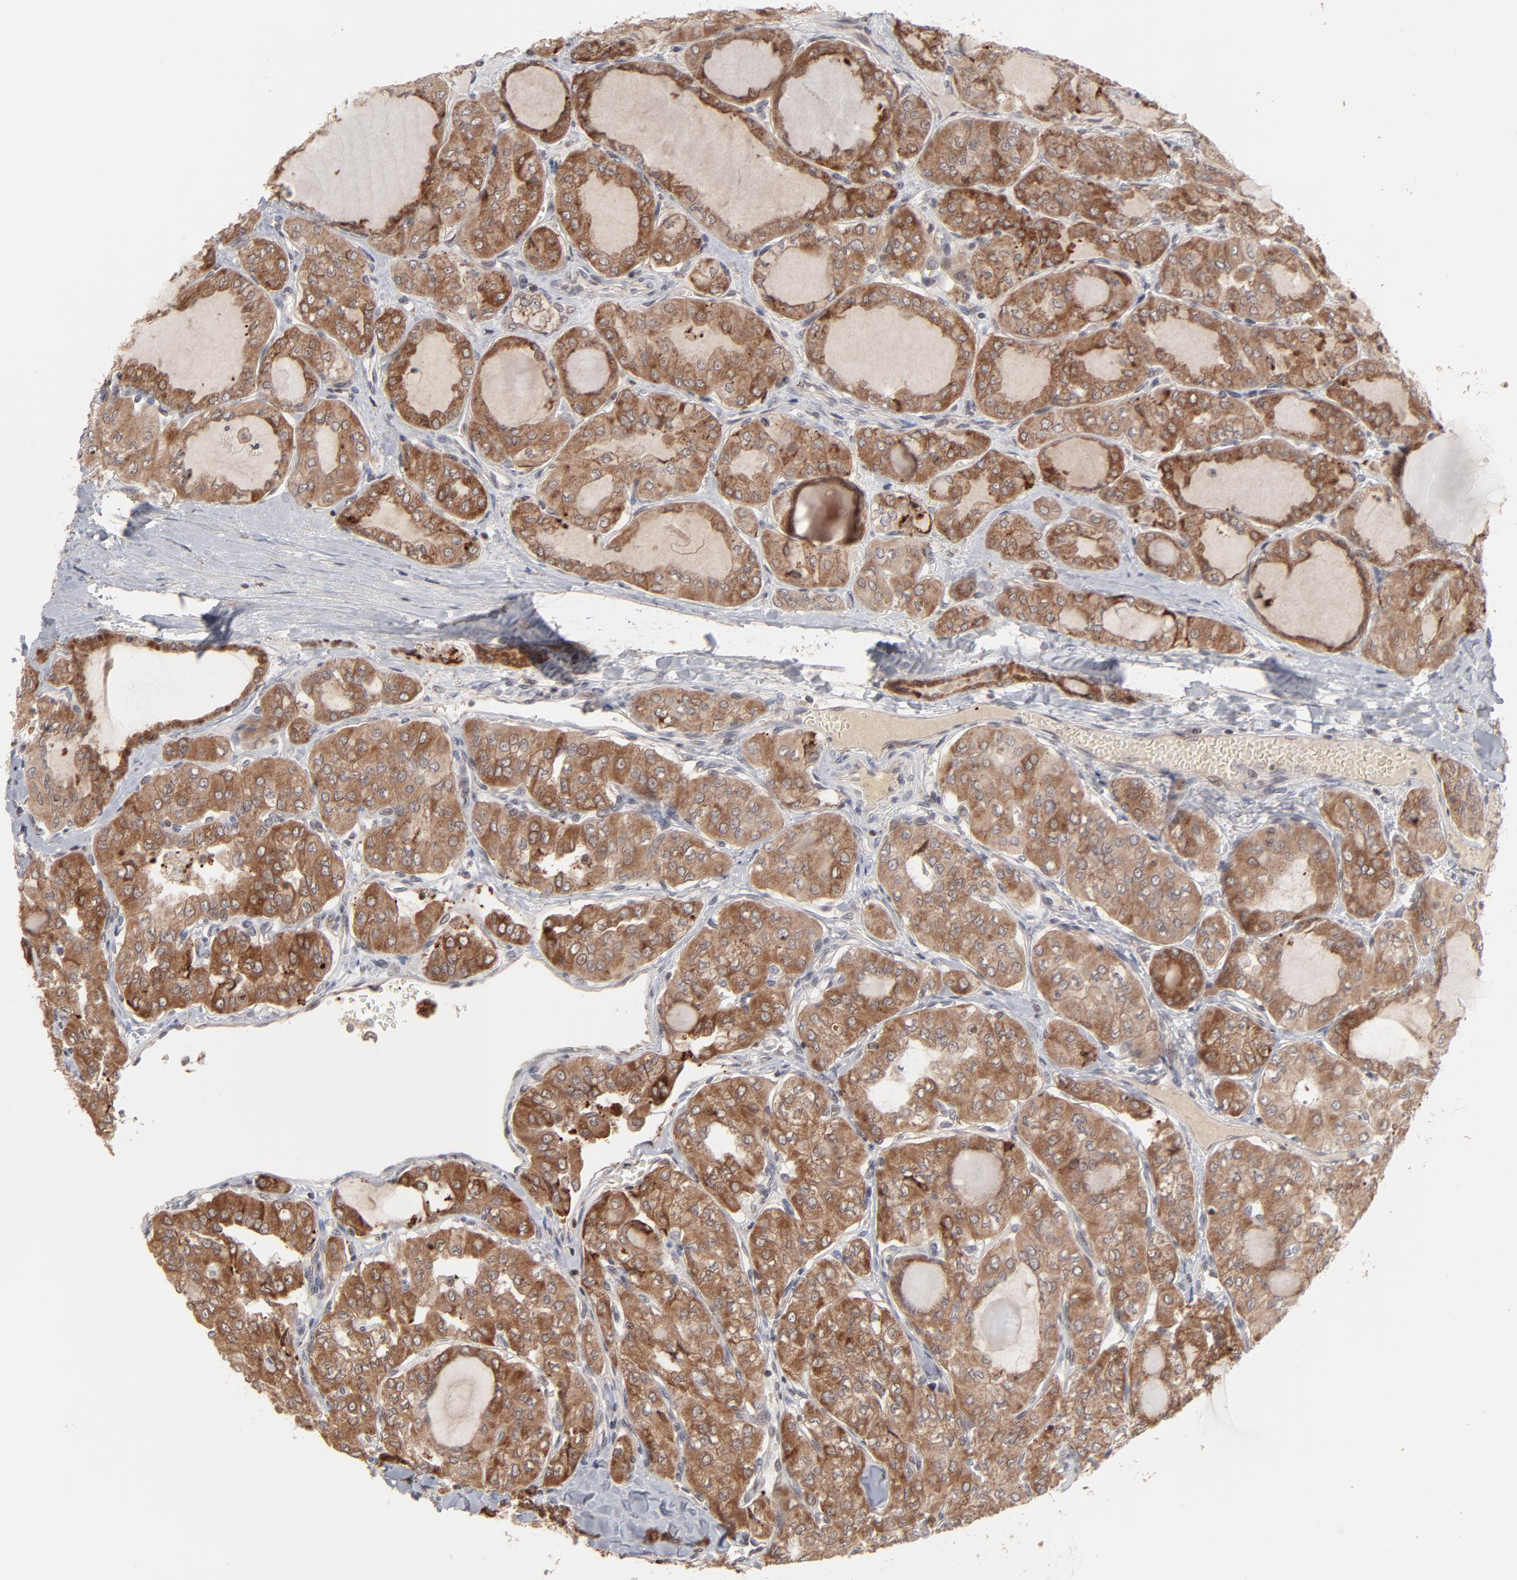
{"staining": {"intensity": "strong", "quantity": ">75%", "location": "cytoplasmic/membranous"}, "tissue": "thyroid cancer", "cell_type": "Tumor cells", "image_type": "cancer", "snomed": [{"axis": "morphology", "description": "Papillary adenocarcinoma, NOS"}, {"axis": "topography", "description": "Thyroid gland"}], "caption": "Strong cytoplasmic/membranous expression is seen in approximately >75% of tumor cells in papillary adenocarcinoma (thyroid).", "gene": "ARIH1", "patient": {"sex": "male", "age": 20}}